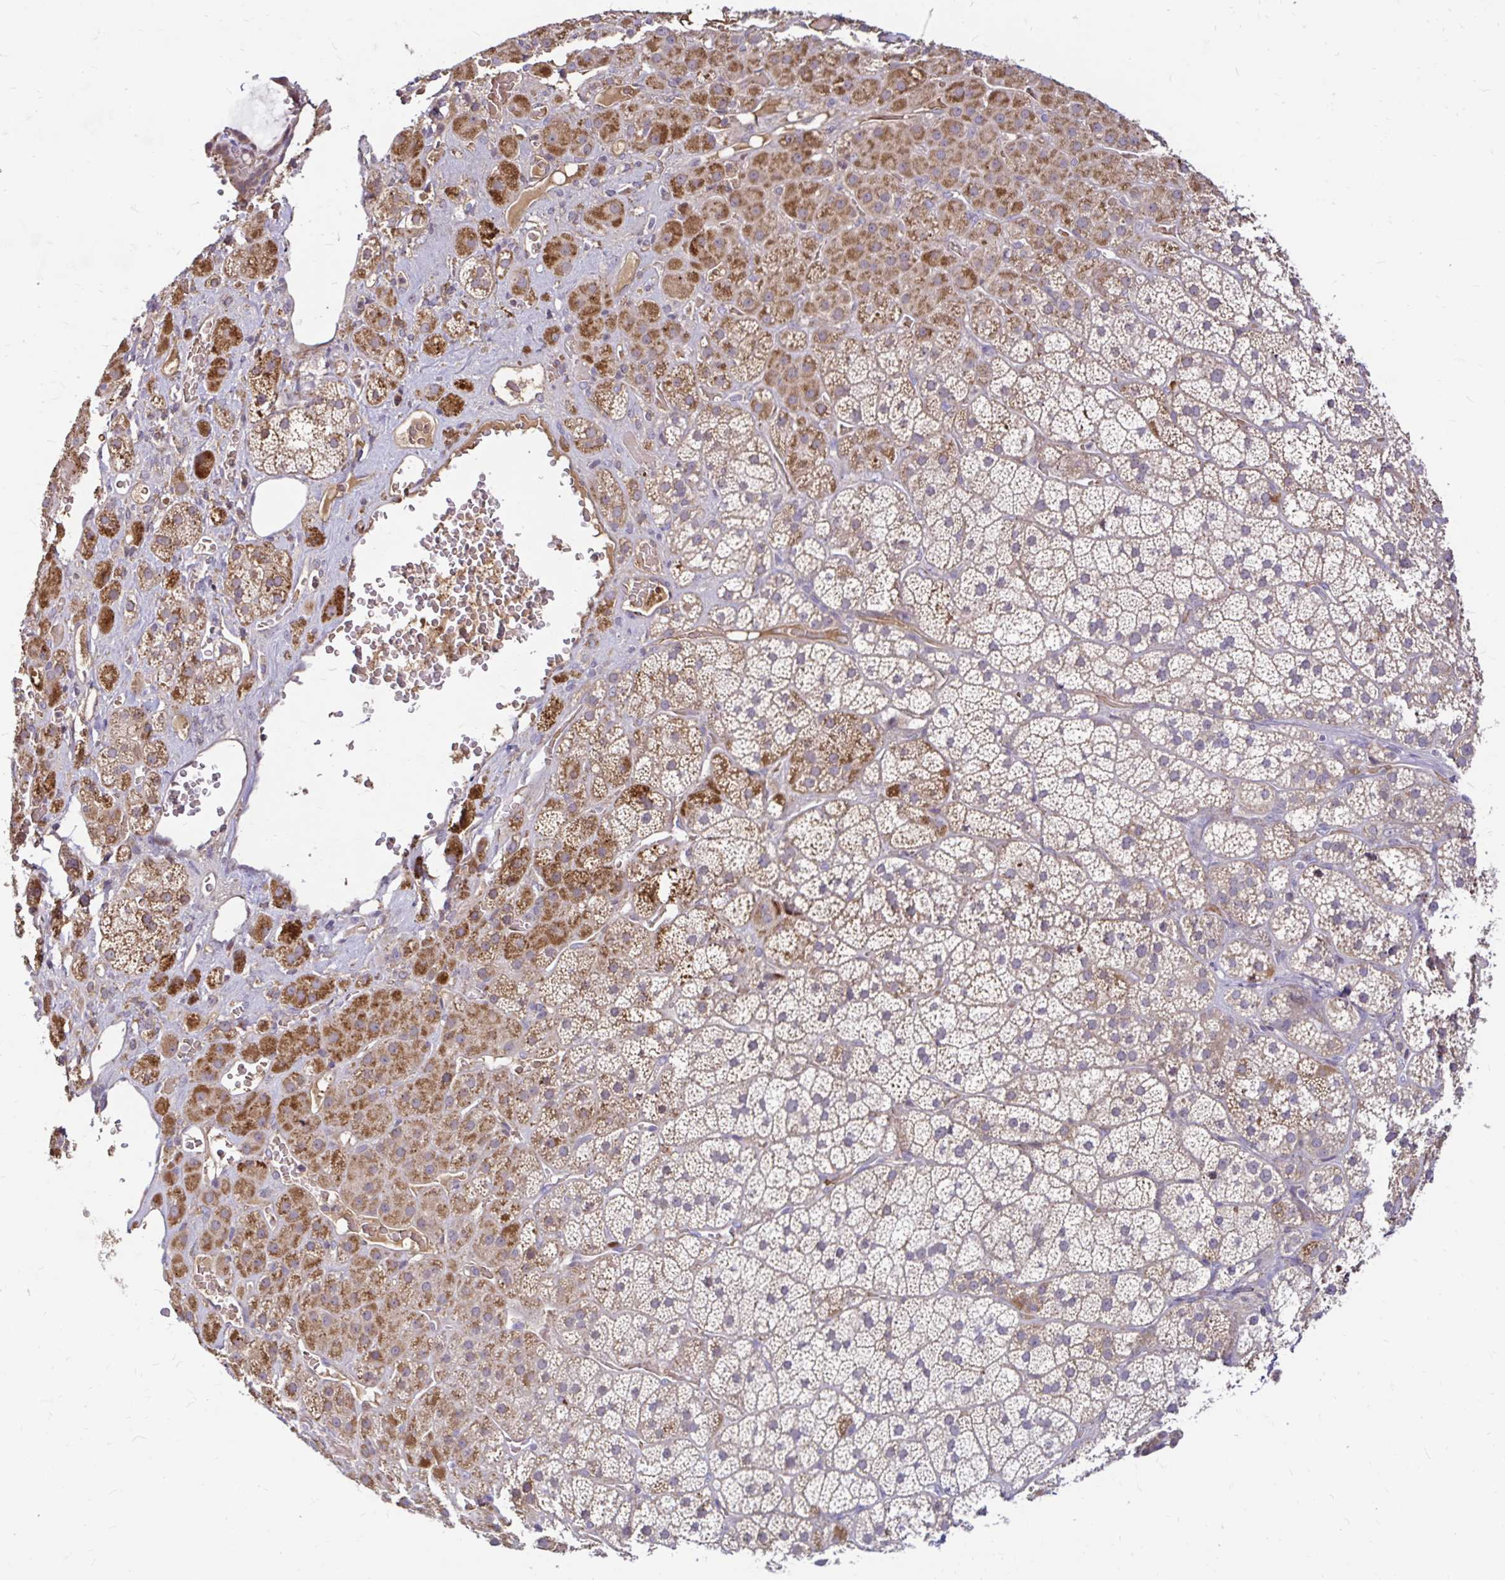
{"staining": {"intensity": "moderate", "quantity": ">75%", "location": "cytoplasmic/membranous"}, "tissue": "adrenal gland", "cell_type": "Glandular cells", "image_type": "normal", "snomed": [{"axis": "morphology", "description": "Normal tissue, NOS"}, {"axis": "topography", "description": "Adrenal gland"}], "caption": "Moderate cytoplasmic/membranous protein expression is present in approximately >75% of glandular cells in adrenal gland. (brown staining indicates protein expression, while blue staining denotes nuclei).", "gene": "ARHGEF37", "patient": {"sex": "male", "age": 57}}